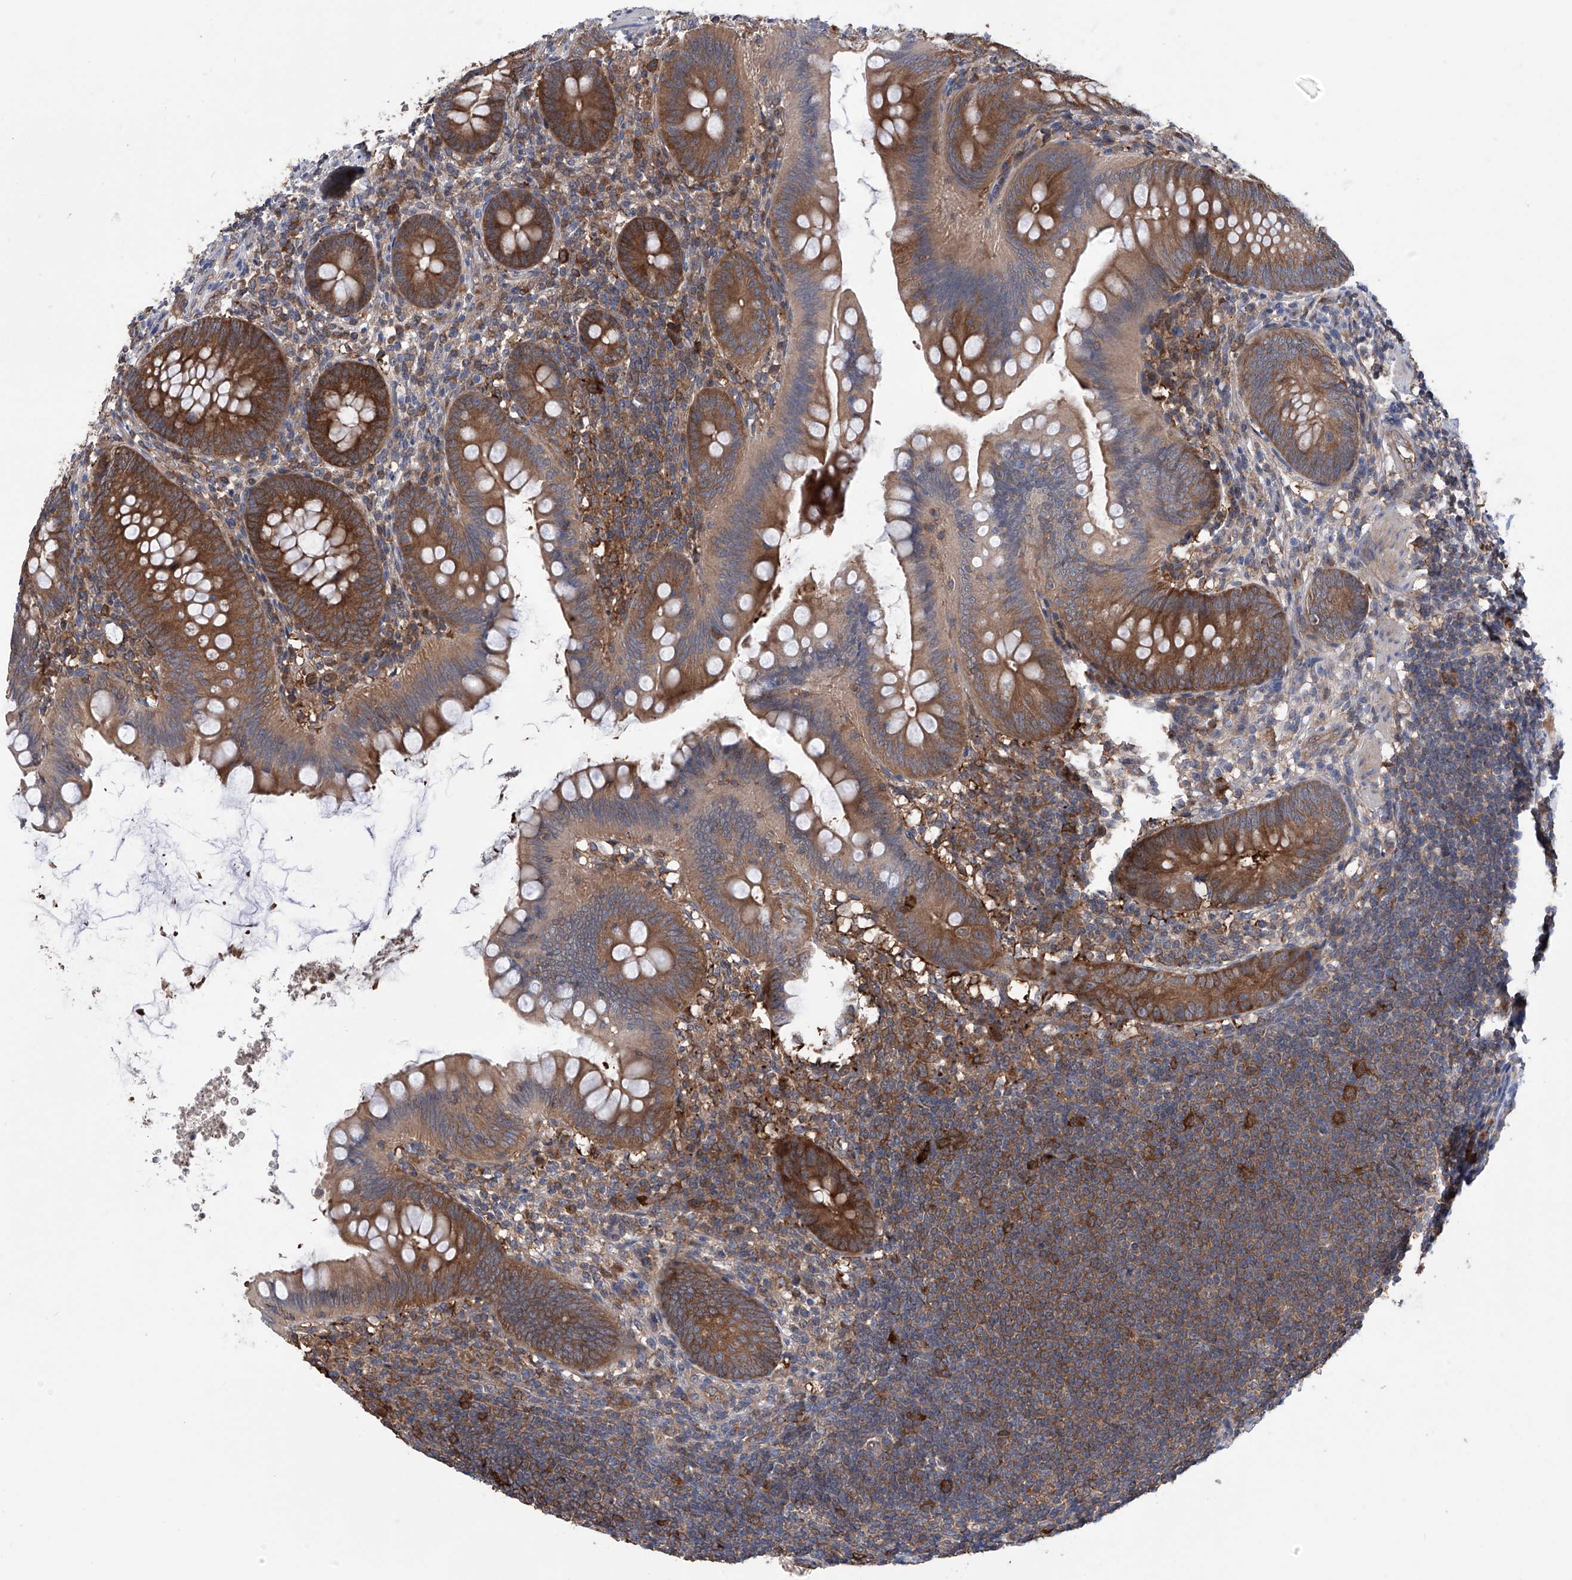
{"staining": {"intensity": "moderate", "quantity": ">75%", "location": "cytoplasmic/membranous"}, "tissue": "appendix", "cell_type": "Glandular cells", "image_type": "normal", "snomed": [{"axis": "morphology", "description": "Normal tissue, NOS"}, {"axis": "topography", "description": "Appendix"}], "caption": "The image reveals staining of normal appendix, revealing moderate cytoplasmic/membranous protein positivity (brown color) within glandular cells. The staining was performed using DAB, with brown indicating positive protein expression. Nuclei are stained blue with hematoxylin.", "gene": "NUDT17", "patient": {"sex": "female", "age": 62}}